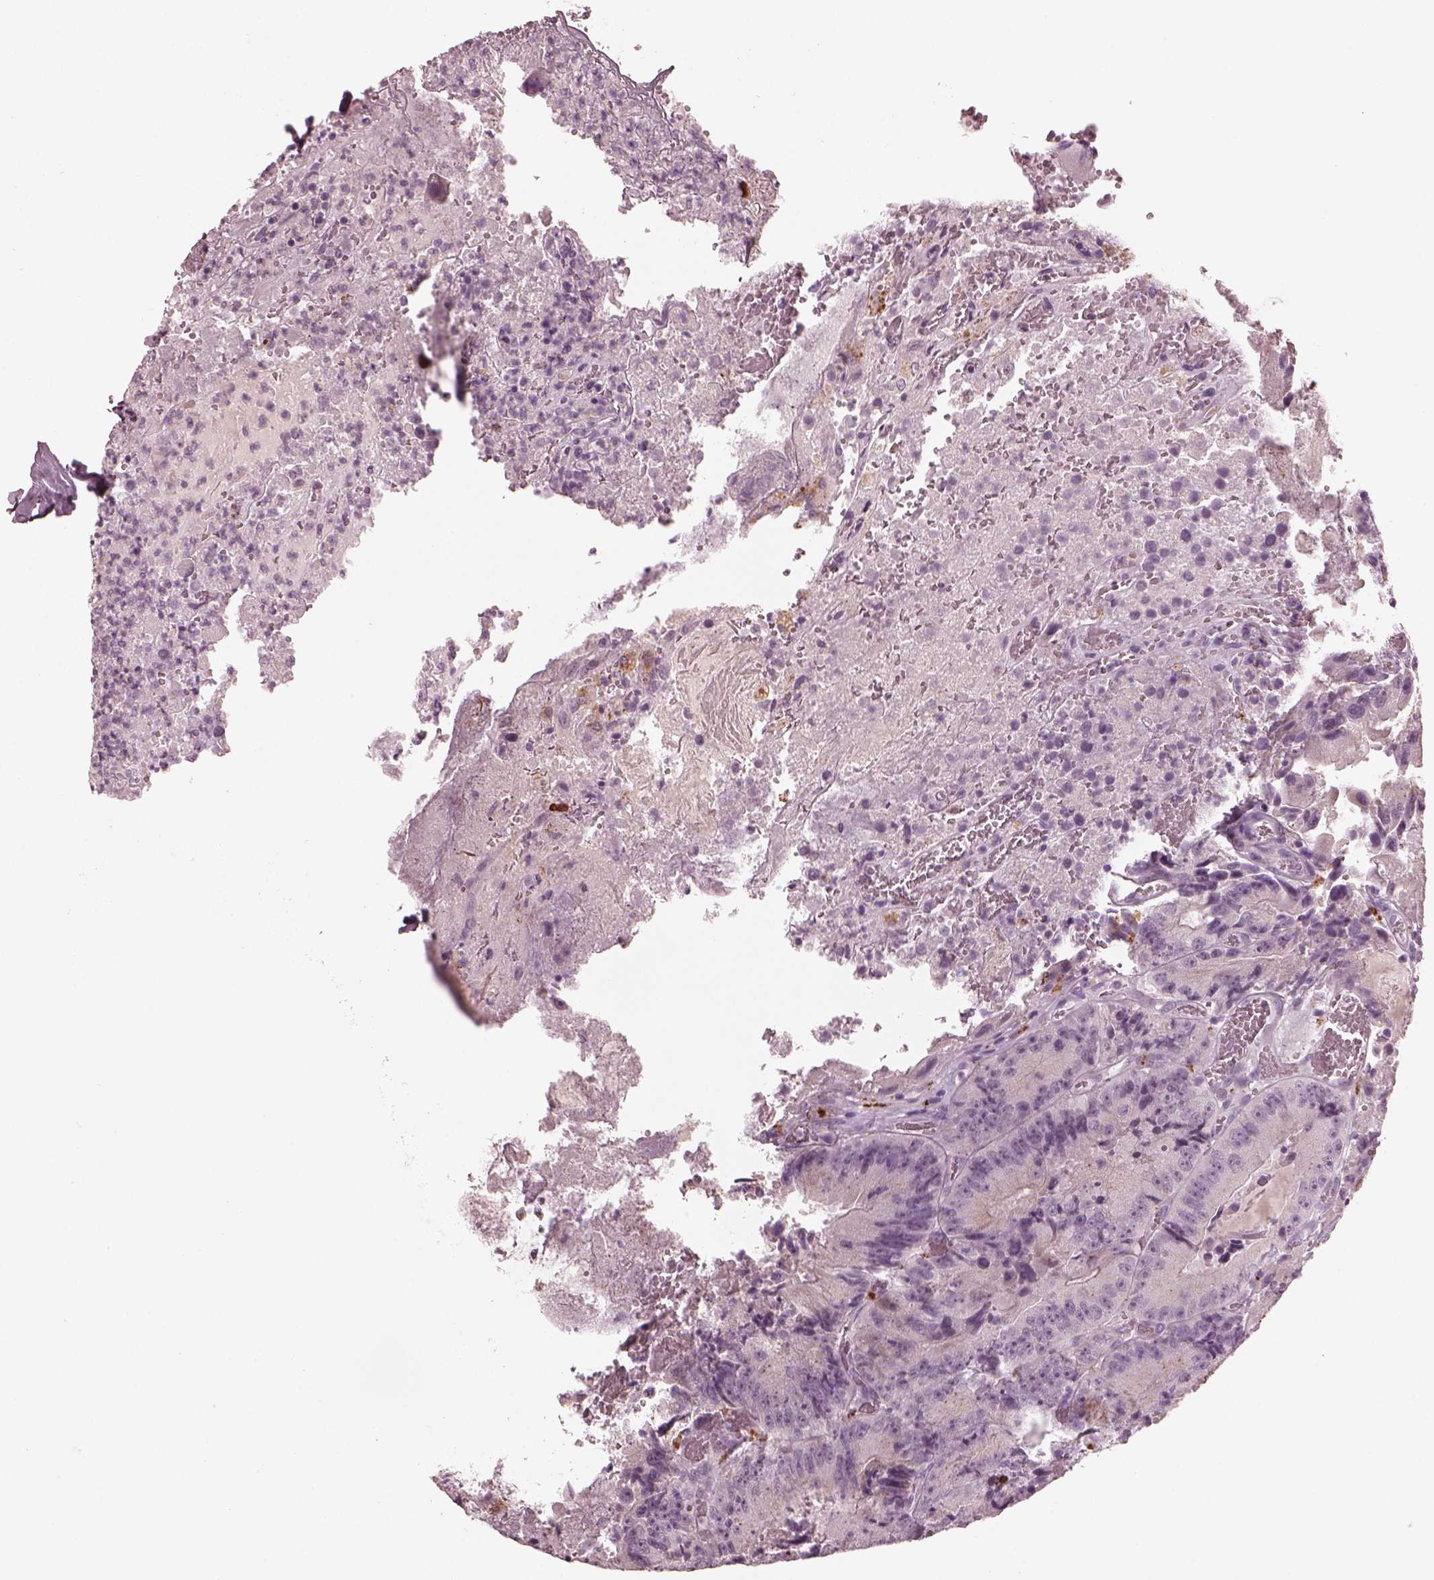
{"staining": {"intensity": "negative", "quantity": "none", "location": "none"}, "tissue": "colorectal cancer", "cell_type": "Tumor cells", "image_type": "cancer", "snomed": [{"axis": "morphology", "description": "Adenocarcinoma, NOS"}, {"axis": "topography", "description": "Colon"}], "caption": "Colorectal adenocarcinoma was stained to show a protein in brown. There is no significant positivity in tumor cells.", "gene": "SLAMF8", "patient": {"sex": "female", "age": 86}}